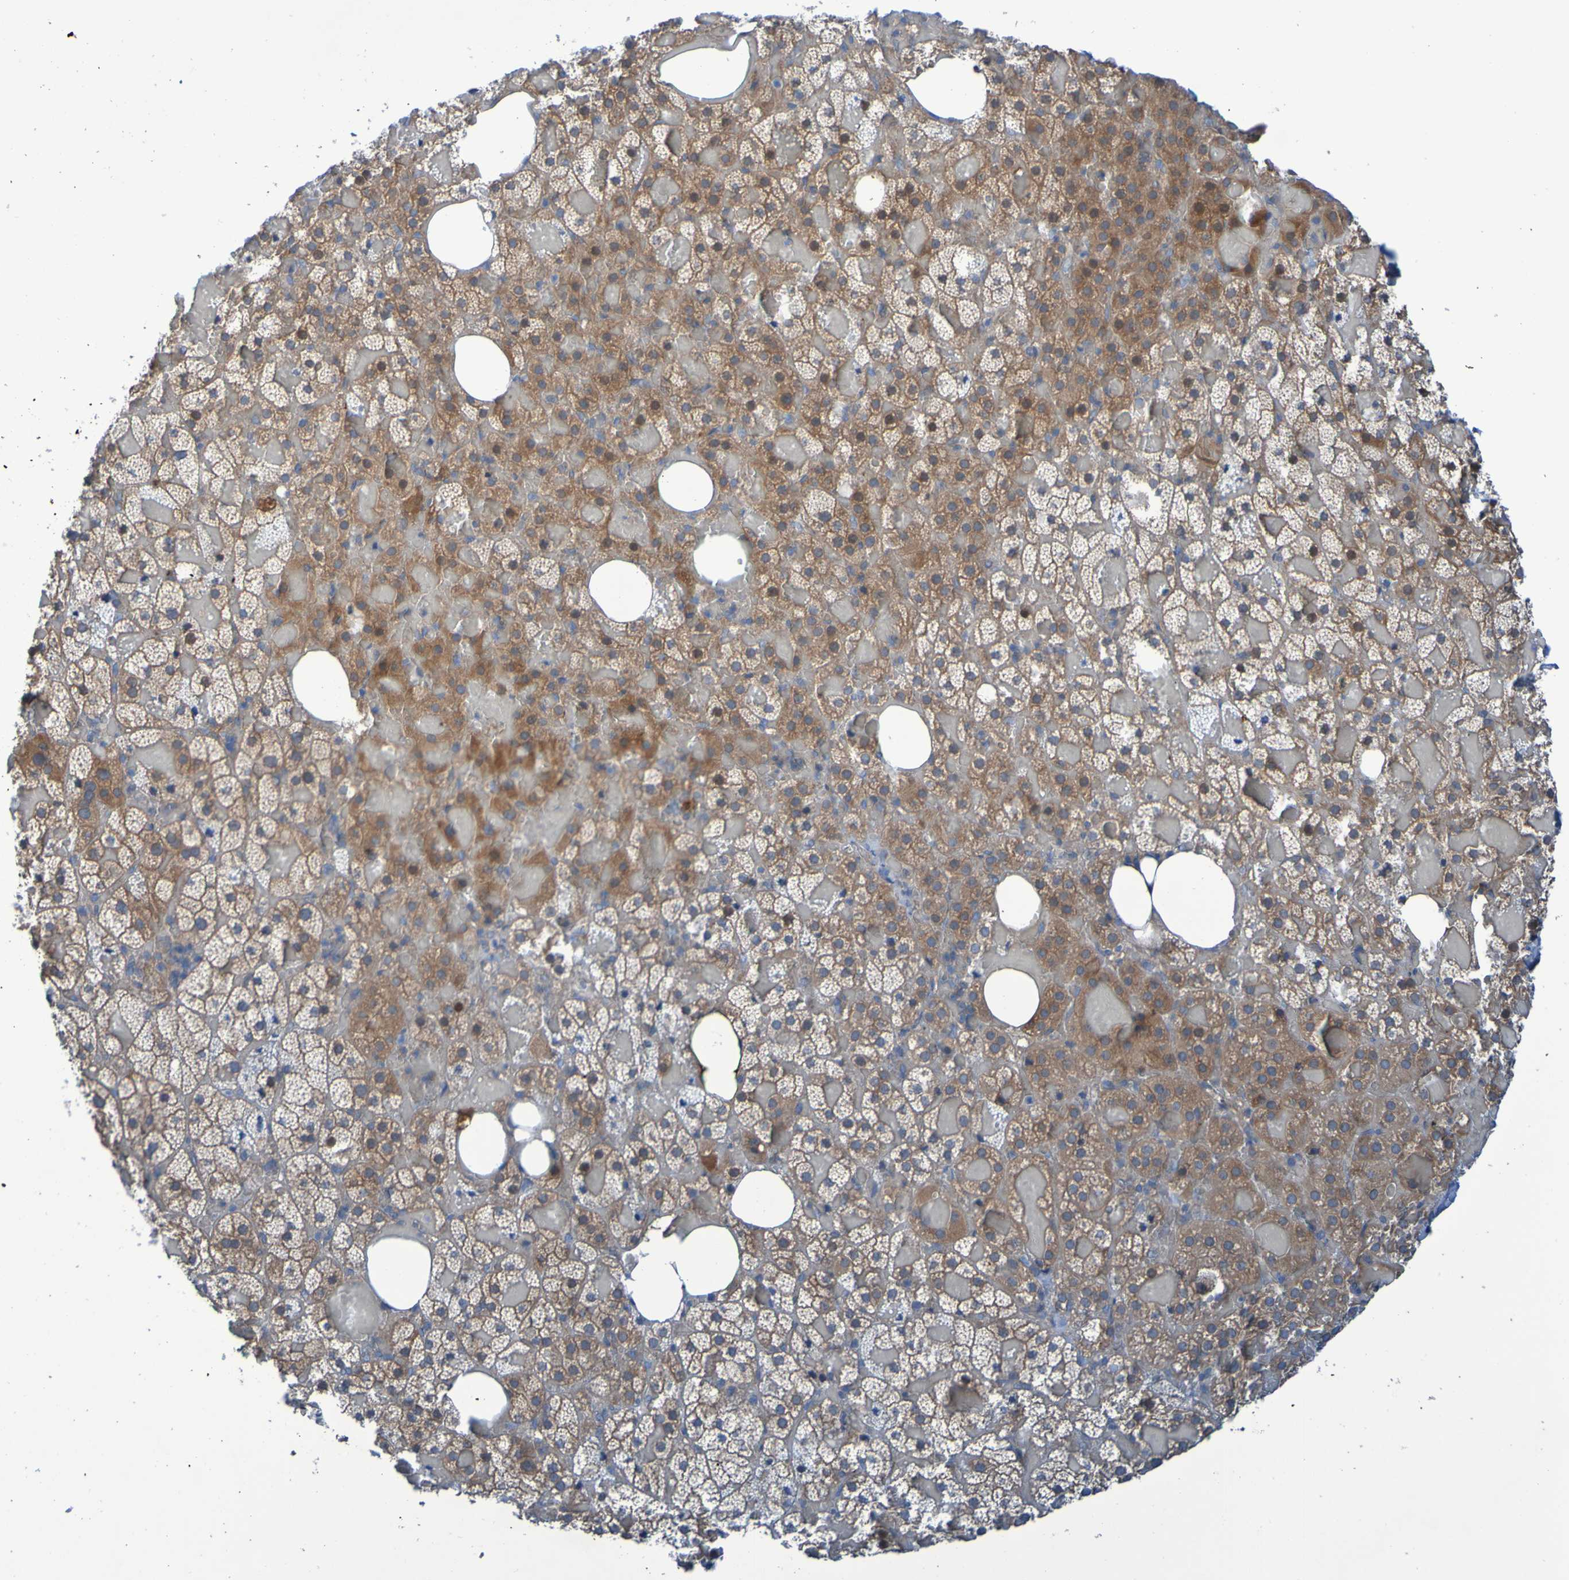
{"staining": {"intensity": "moderate", "quantity": ">75%", "location": "cytoplasmic/membranous"}, "tissue": "adrenal gland", "cell_type": "Glandular cells", "image_type": "normal", "snomed": [{"axis": "morphology", "description": "Normal tissue, NOS"}, {"axis": "topography", "description": "Adrenal gland"}], "caption": "This is an image of immunohistochemistry staining of unremarkable adrenal gland, which shows moderate positivity in the cytoplasmic/membranous of glandular cells.", "gene": "NPRL3", "patient": {"sex": "female", "age": 59}}